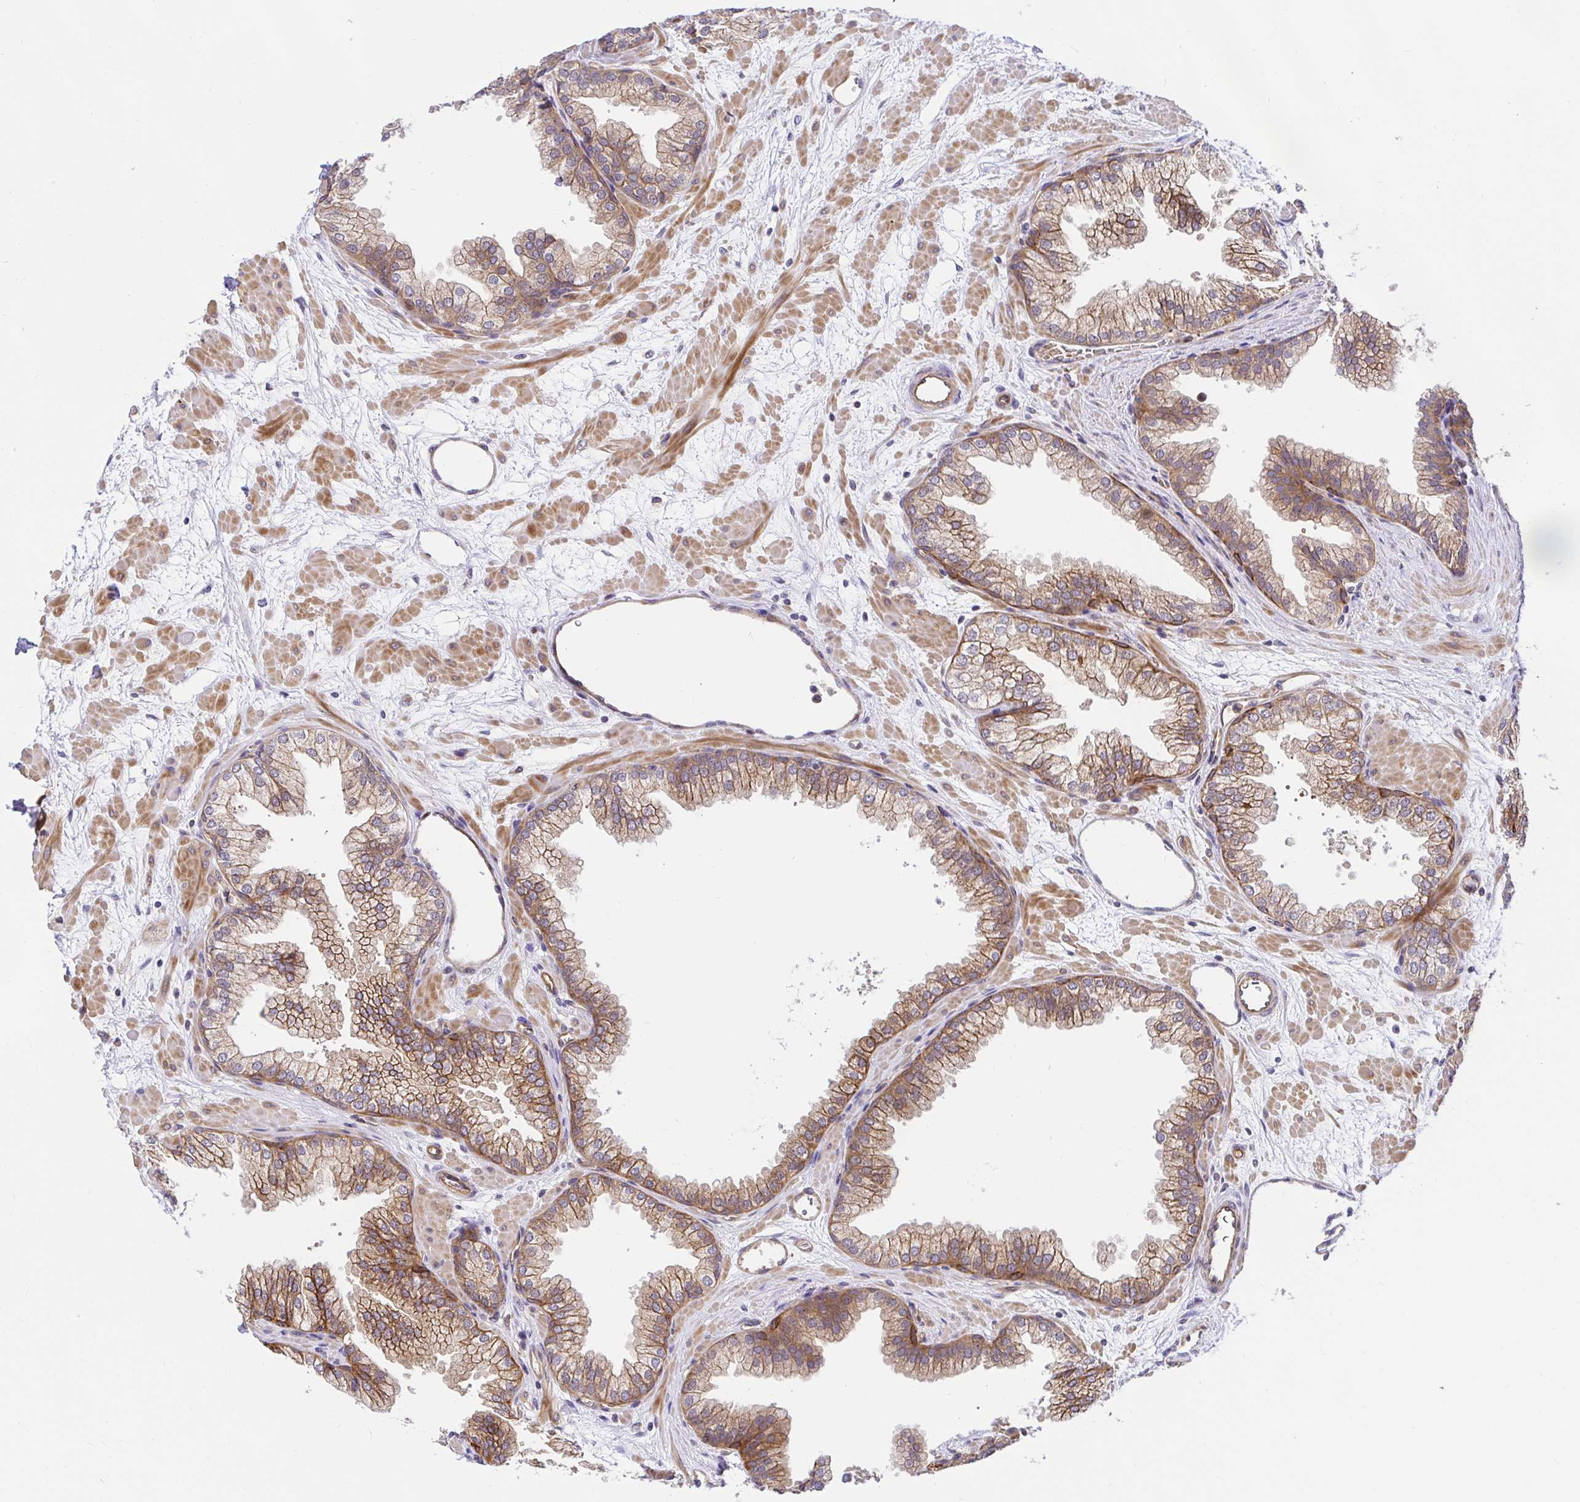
{"staining": {"intensity": "moderate", "quantity": "25%-75%", "location": "cytoplasmic/membranous"}, "tissue": "prostate", "cell_type": "Glandular cells", "image_type": "normal", "snomed": [{"axis": "morphology", "description": "Normal tissue, NOS"}, {"axis": "topography", "description": "Prostate"}], "caption": "Brown immunohistochemical staining in unremarkable prostate shows moderate cytoplasmic/membranous positivity in approximately 25%-75% of glandular cells.", "gene": "TRIM55", "patient": {"sex": "male", "age": 37}}